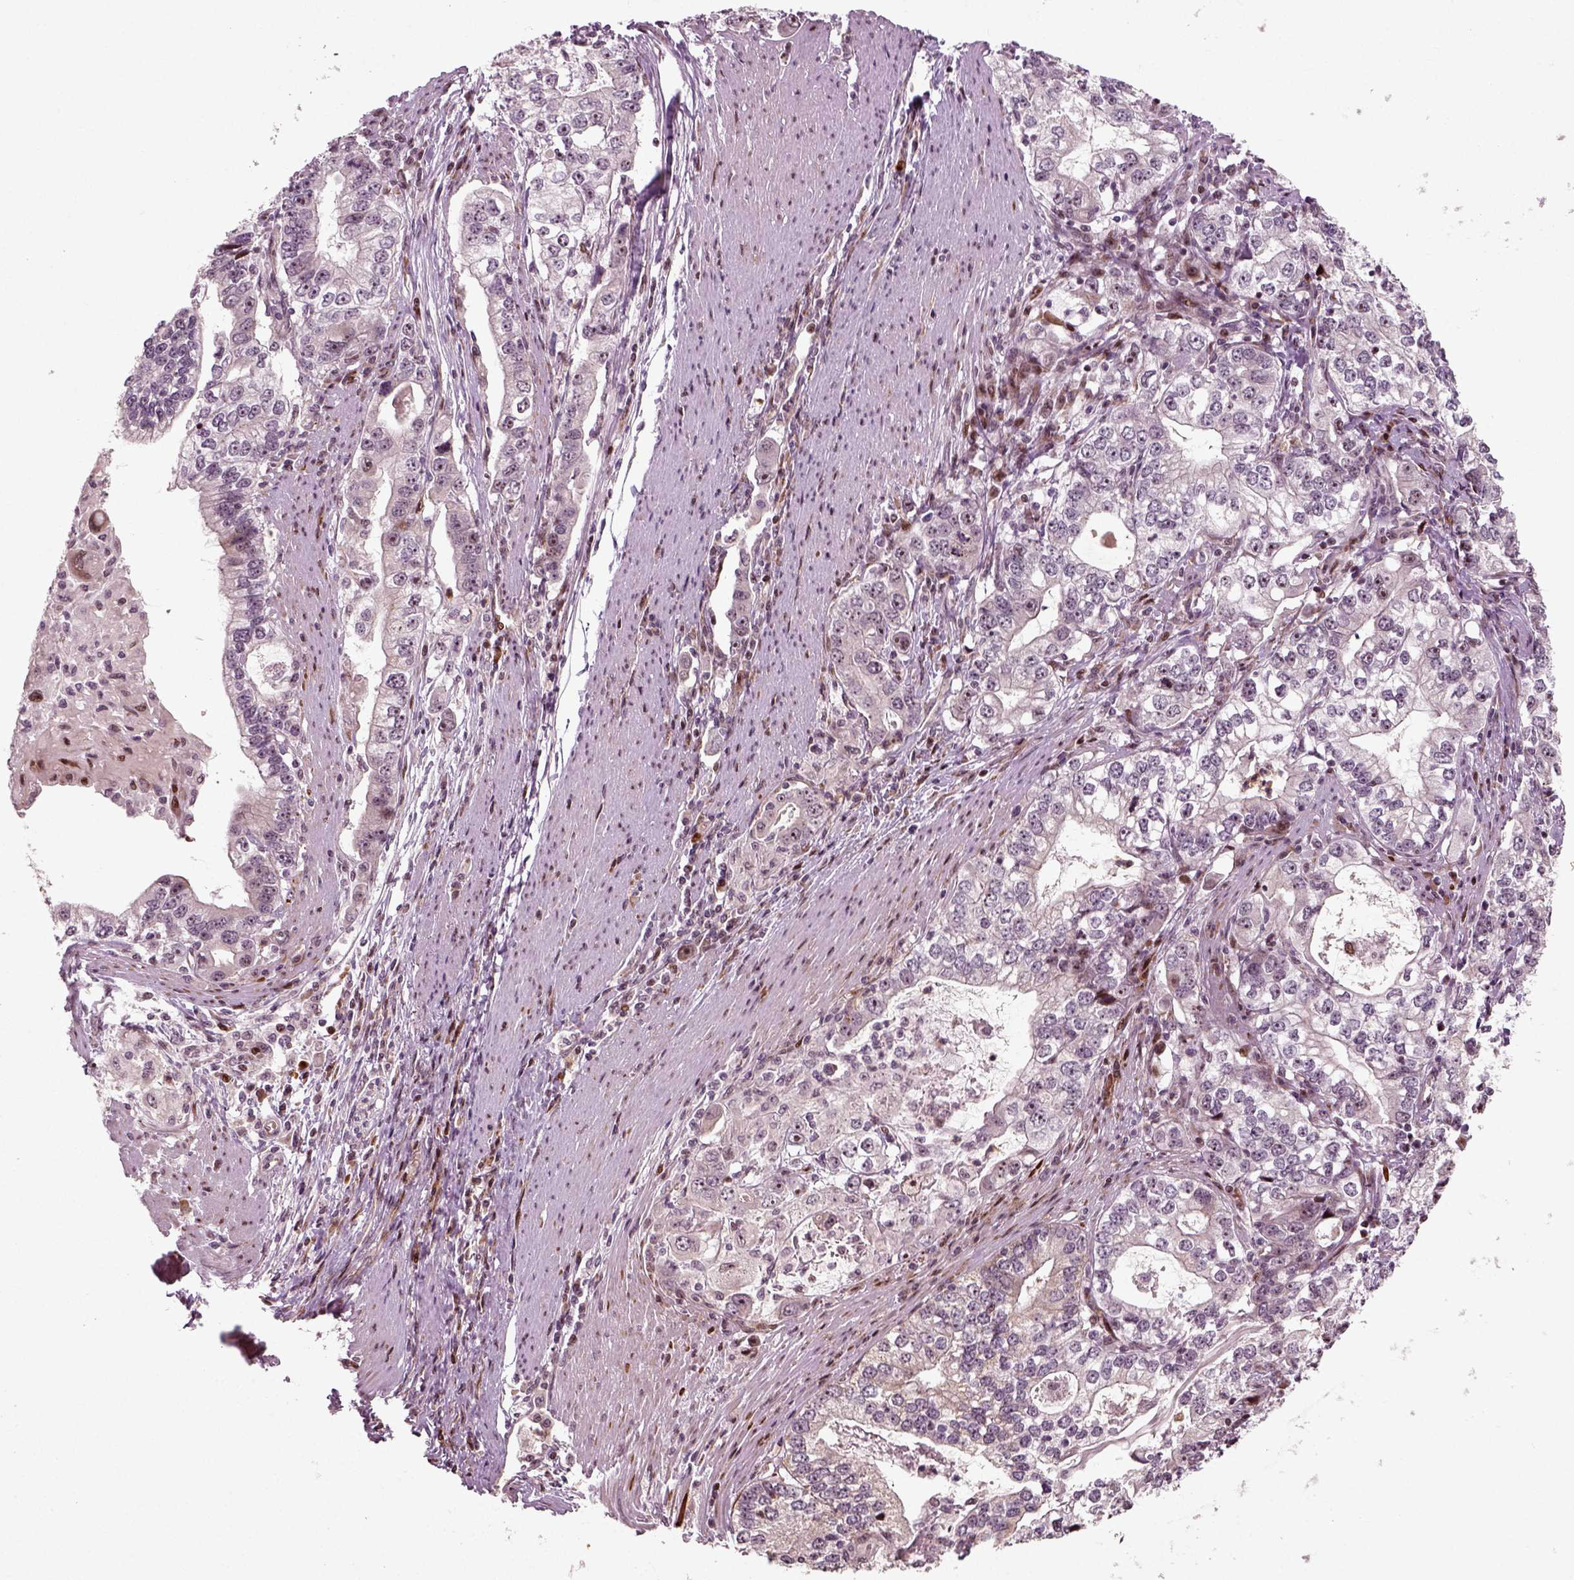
{"staining": {"intensity": "negative", "quantity": "none", "location": "none"}, "tissue": "stomach cancer", "cell_type": "Tumor cells", "image_type": "cancer", "snomed": [{"axis": "morphology", "description": "Adenocarcinoma, NOS"}, {"axis": "topography", "description": "Stomach, lower"}], "caption": "Protein analysis of adenocarcinoma (stomach) exhibits no significant positivity in tumor cells.", "gene": "CDC14A", "patient": {"sex": "female", "age": 72}}